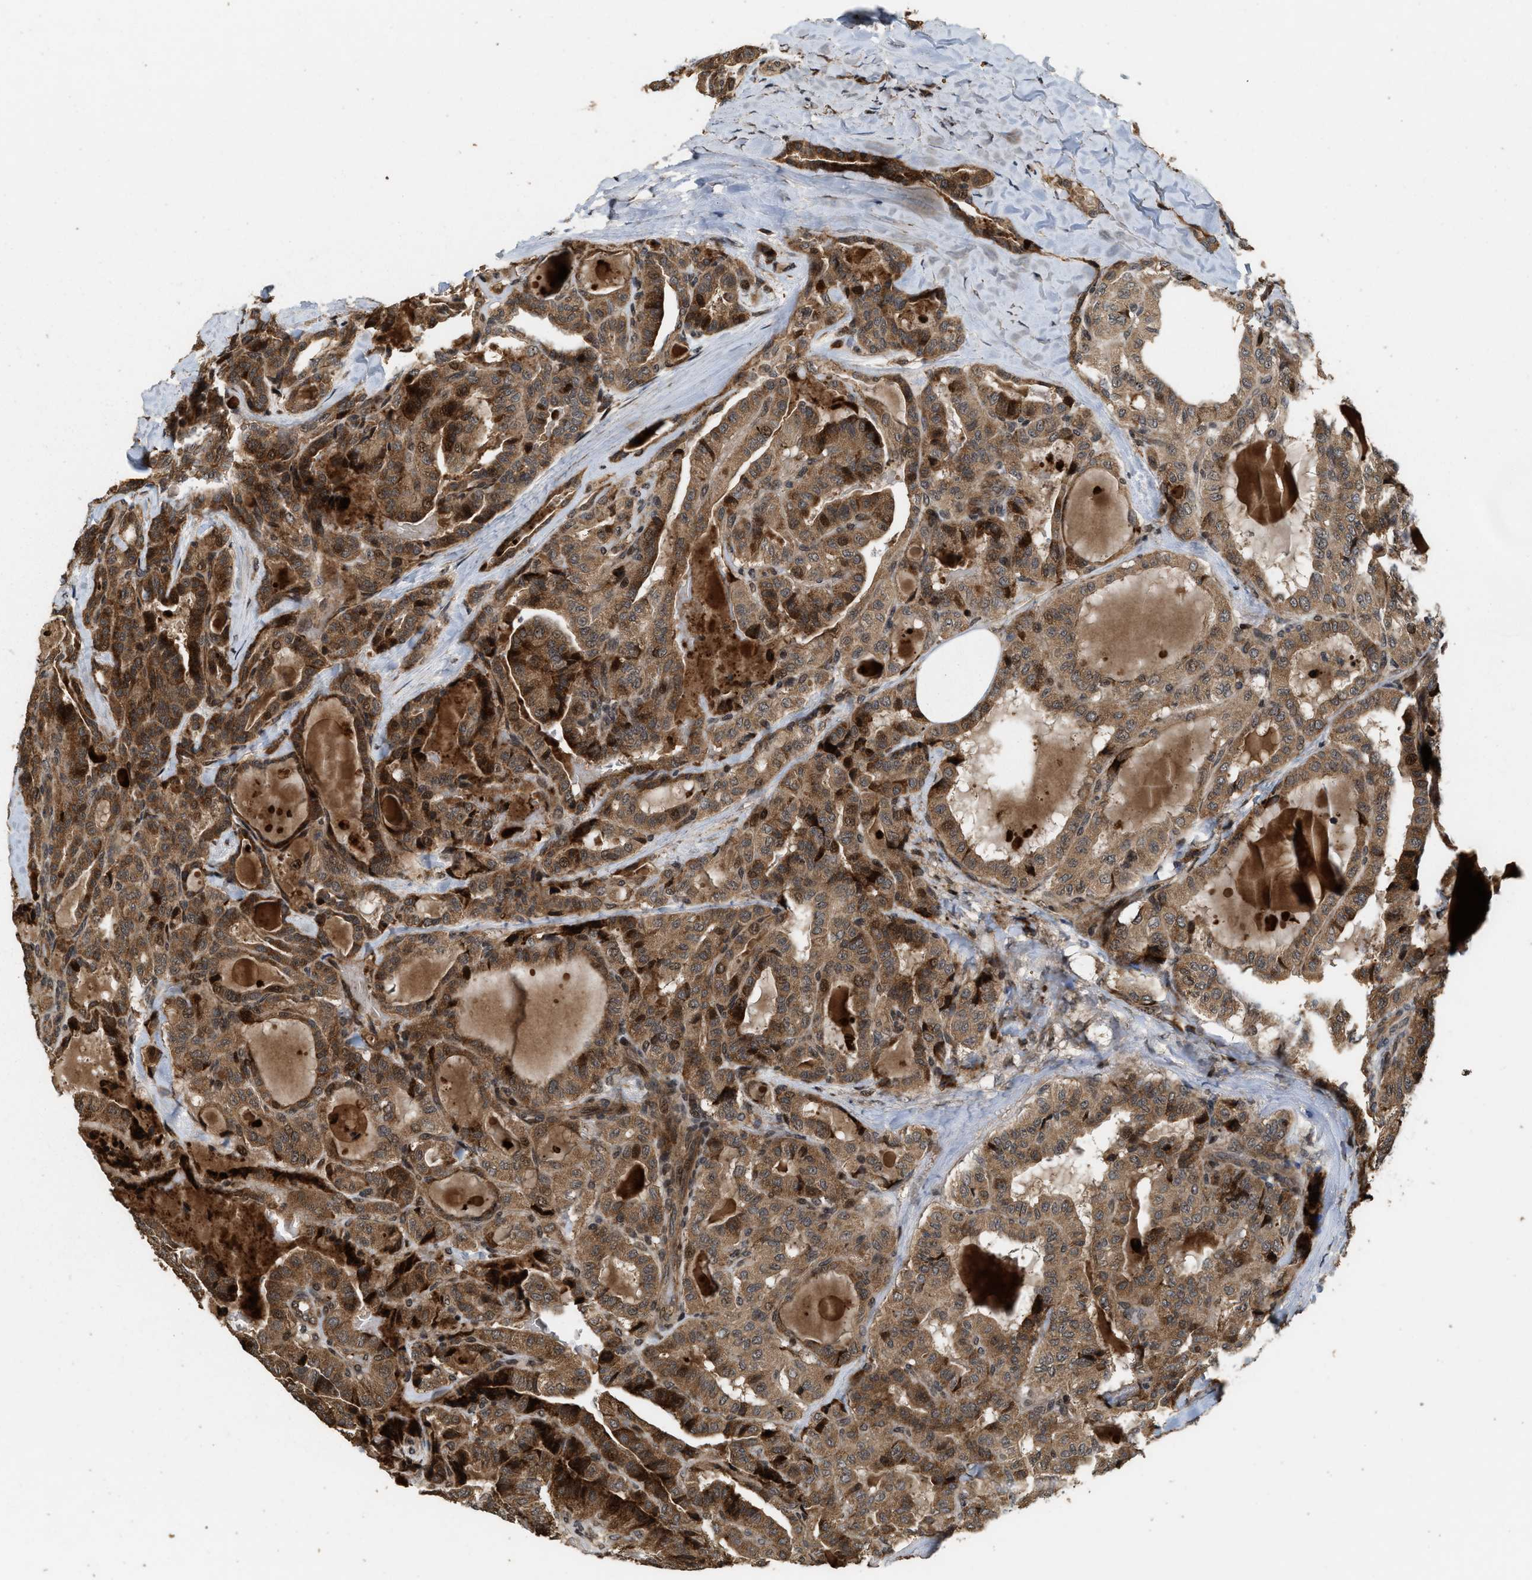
{"staining": {"intensity": "moderate", "quantity": ">75%", "location": "cytoplasmic/membranous,nuclear"}, "tissue": "thyroid cancer", "cell_type": "Tumor cells", "image_type": "cancer", "snomed": [{"axis": "morphology", "description": "Papillary adenocarcinoma, NOS"}, {"axis": "topography", "description": "Thyroid gland"}], "caption": "A brown stain labels moderate cytoplasmic/membranous and nuclear positivity of a protein in human thyroid cancer tumor cells.", "gene": "ELP2", "patient": {"sex": "male", "age": 77}}